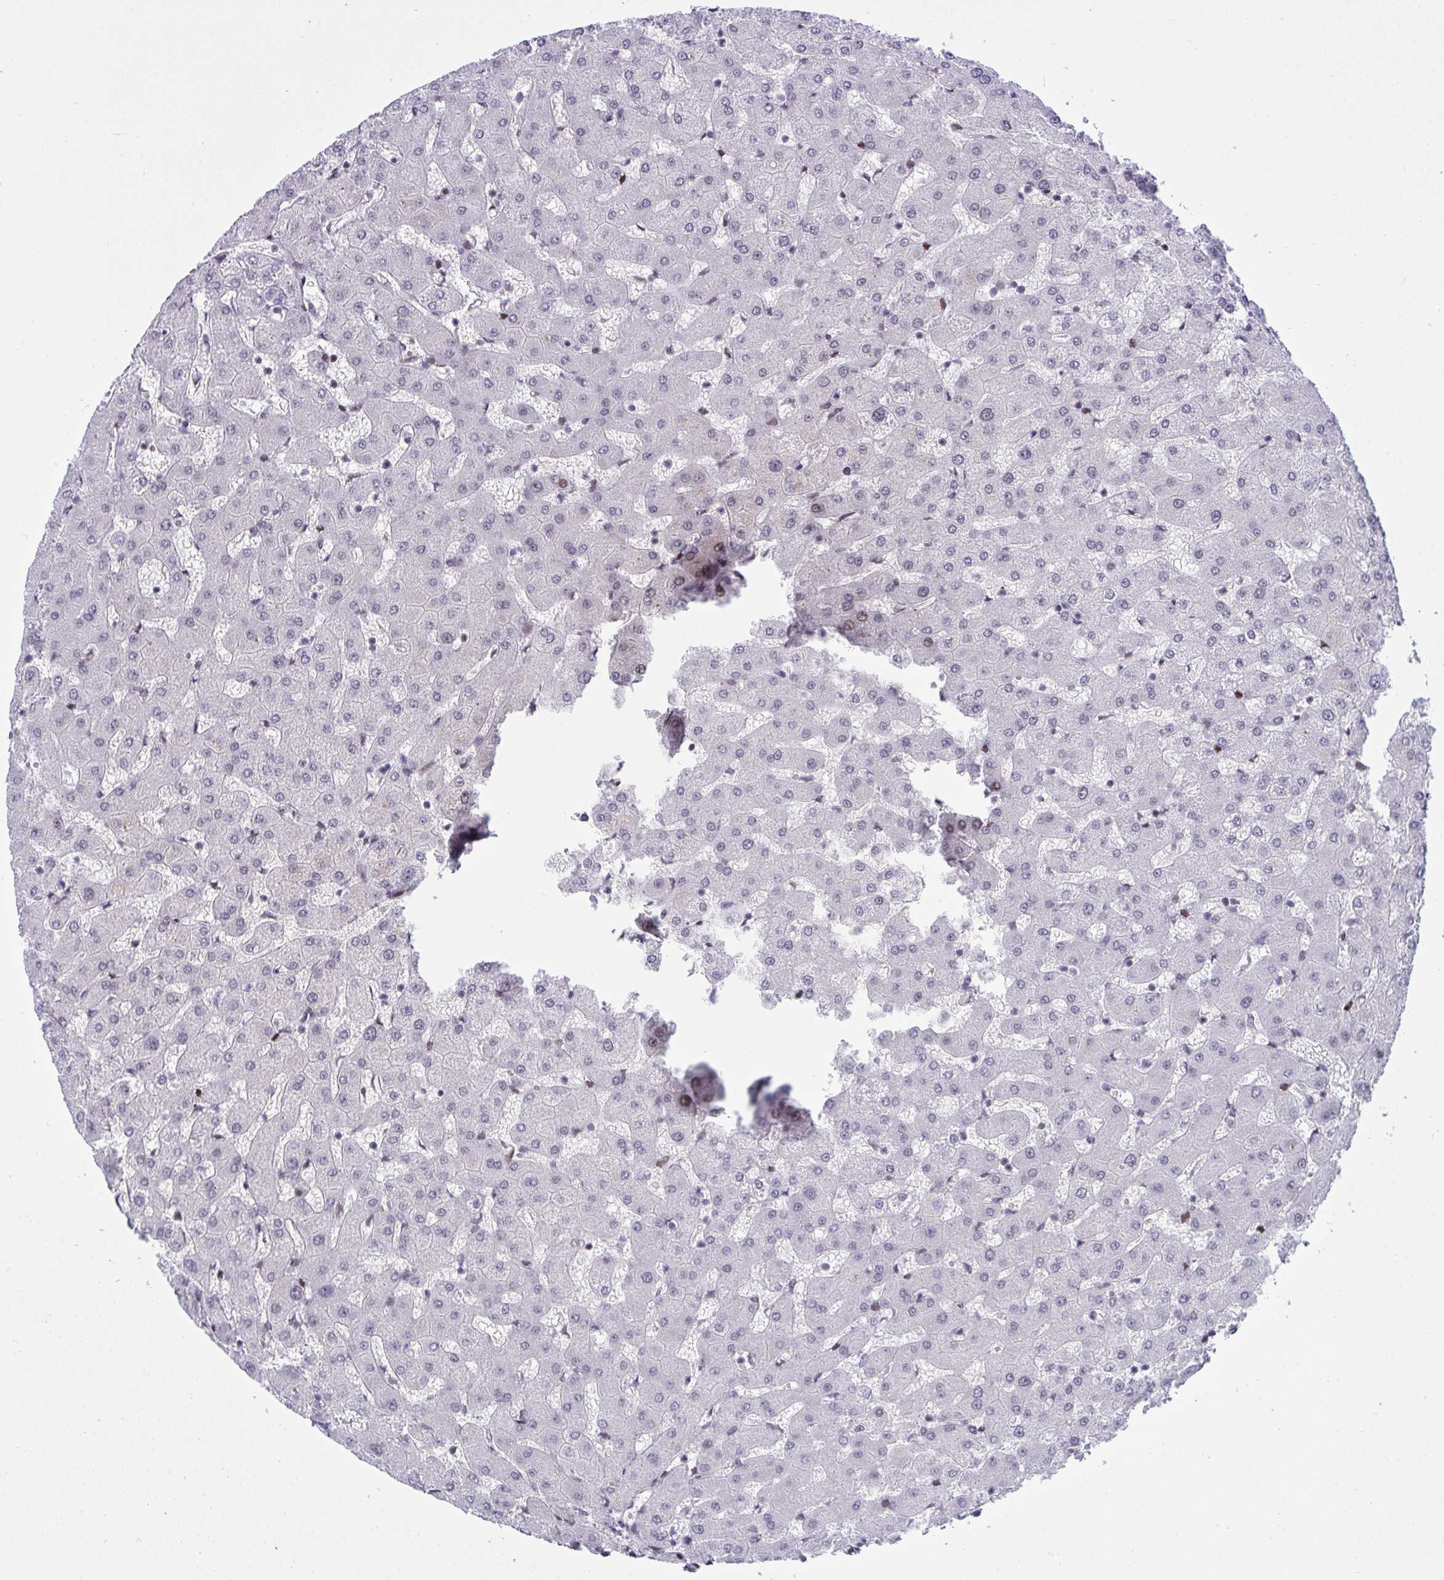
{"staining": {"intensity": "negative", "quantity": "none", "location": "none"}, "tissue": "liver", "cell_type": "Cholangiocytes", "image_type": "normal", "snomed": [{"axis": "morphology", "description": "Normal tissue, NOS"}, {"axis": "topography", "description": "Liver"}], "caption": "Liver was stained to show a protein in brown. There is no significant positivity in cholangiocytes. (DAB immunohistochemistry (IHC) with hematoxylin counter stain).", "gene": "ZFHX3", "patient": {"sex": "female", "age": 63}}